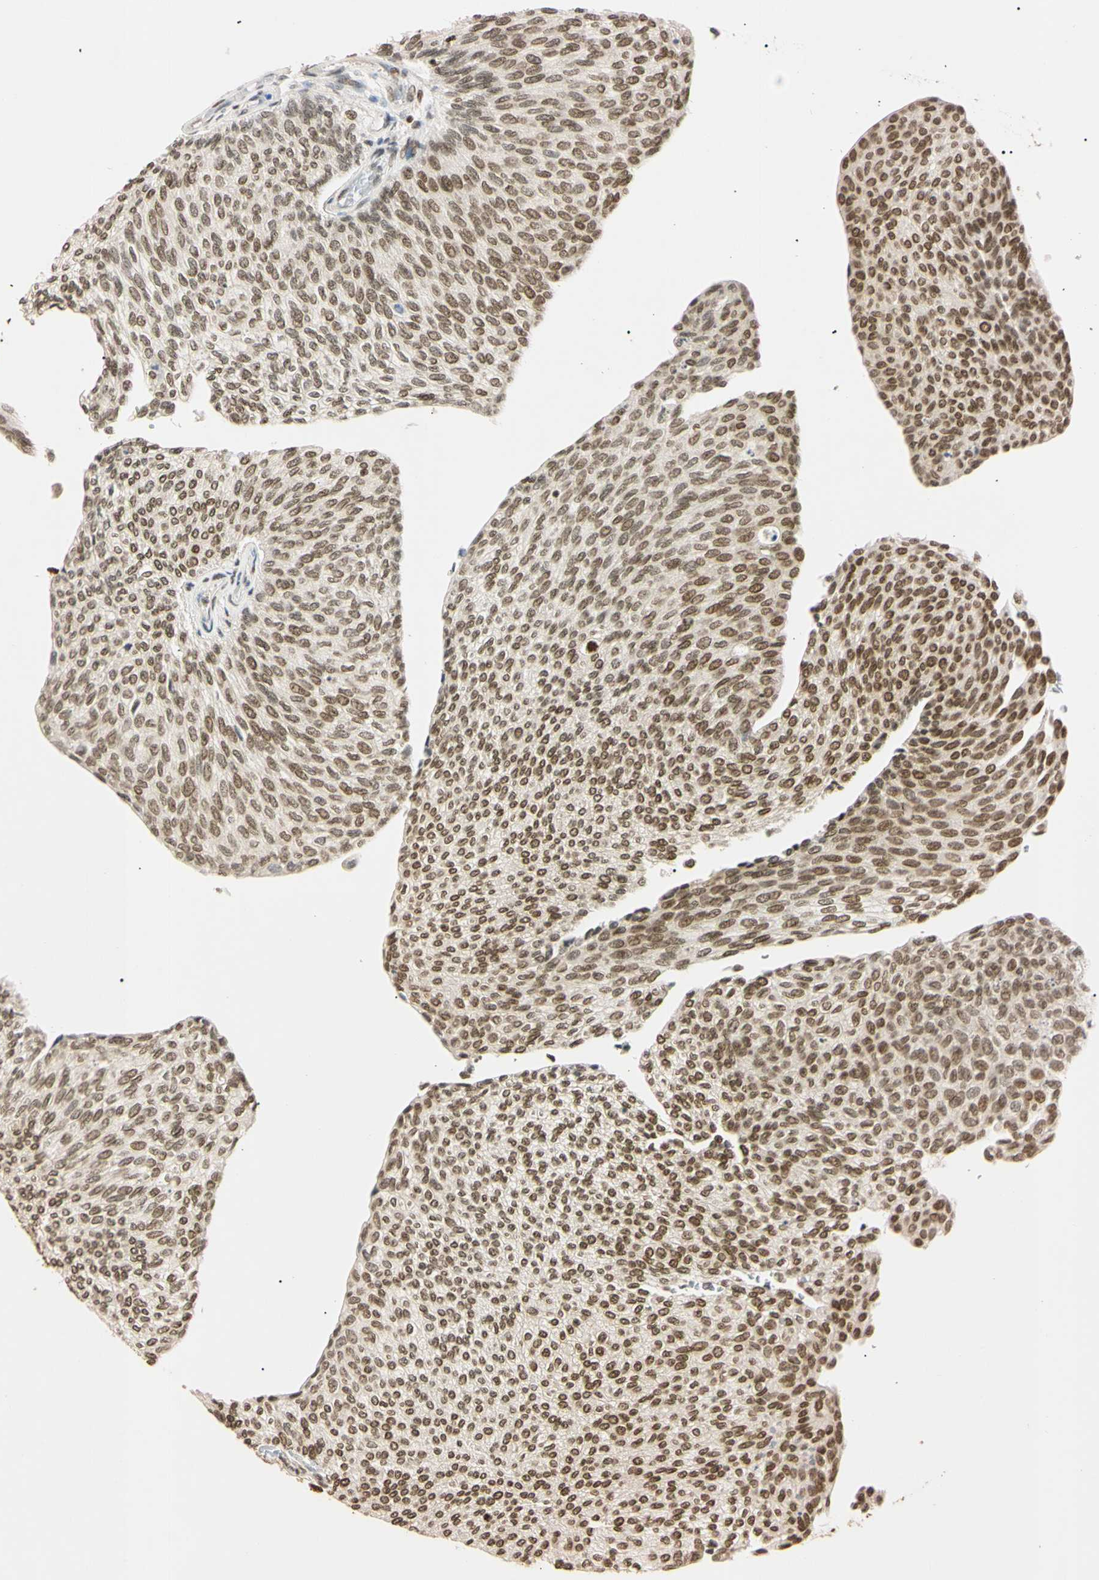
{"staining": {"intensity": "strong", "quantity": ">75%", "location": "nuclear"}, "tissue": "urothelial cancer", "cell_type": "Tumor cells", "image_type": "cancer", "snomed": [{"axis": "morphology", "description": "Urothelial carcinoma, Low grade"}, {"axis": "topography", "description": "Urinary bladder"}], "caption": "Immunohistochemical staining of human urothelial cancer displays high levels of strong nuclear positivity in about >75% of tumor cells.", "gene": "SMARCA5", "patient": {"sex": "female", "age": 79}}